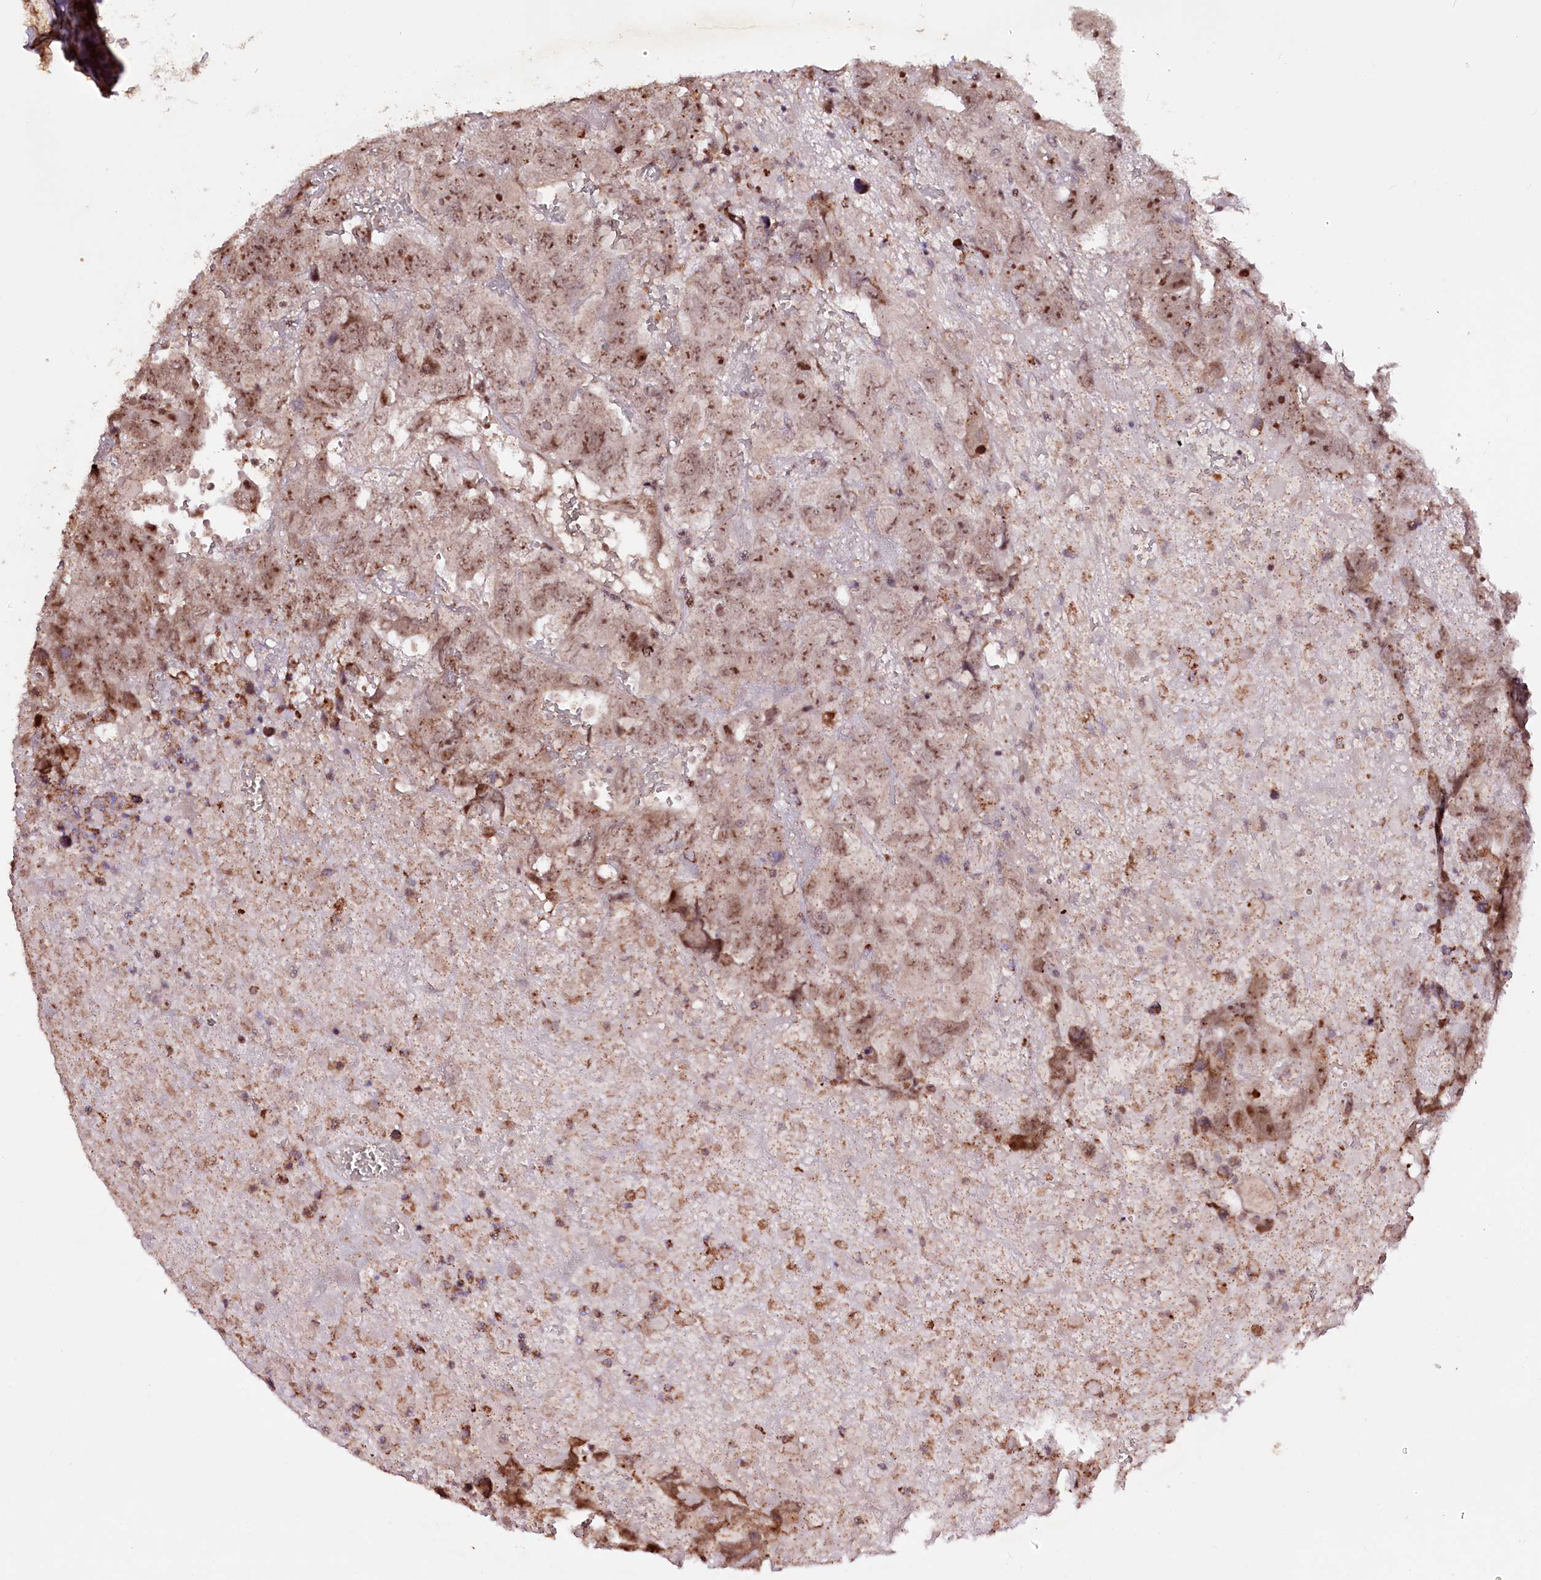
{"staining": {"intensity": "moderate", "quantity": ">75%", "location": "nuclear"}, "tissue": "testis cancer", "cell_type": "Tumor cells", "image_type": "cancer", "snomed": [{"axis": "morphology", "description": "Carcinoma, Embryonal, NOS"}, {"axis": "topography", "description": "Testis"}], "caption": "Immunohistochemistry (IHC) staining of testis embryonal carcinoma, which demonstrates medium levels of moderate nuclear staining in about >75% of tumor cells indicating moderate nuclear protein positivity. The staining was performed using DAB (brown) for protein detection and nuclei were counterstained in hematoxylin (blue).", "gene": "DMP1", "patient": {"sex": "male", "age": 45}}